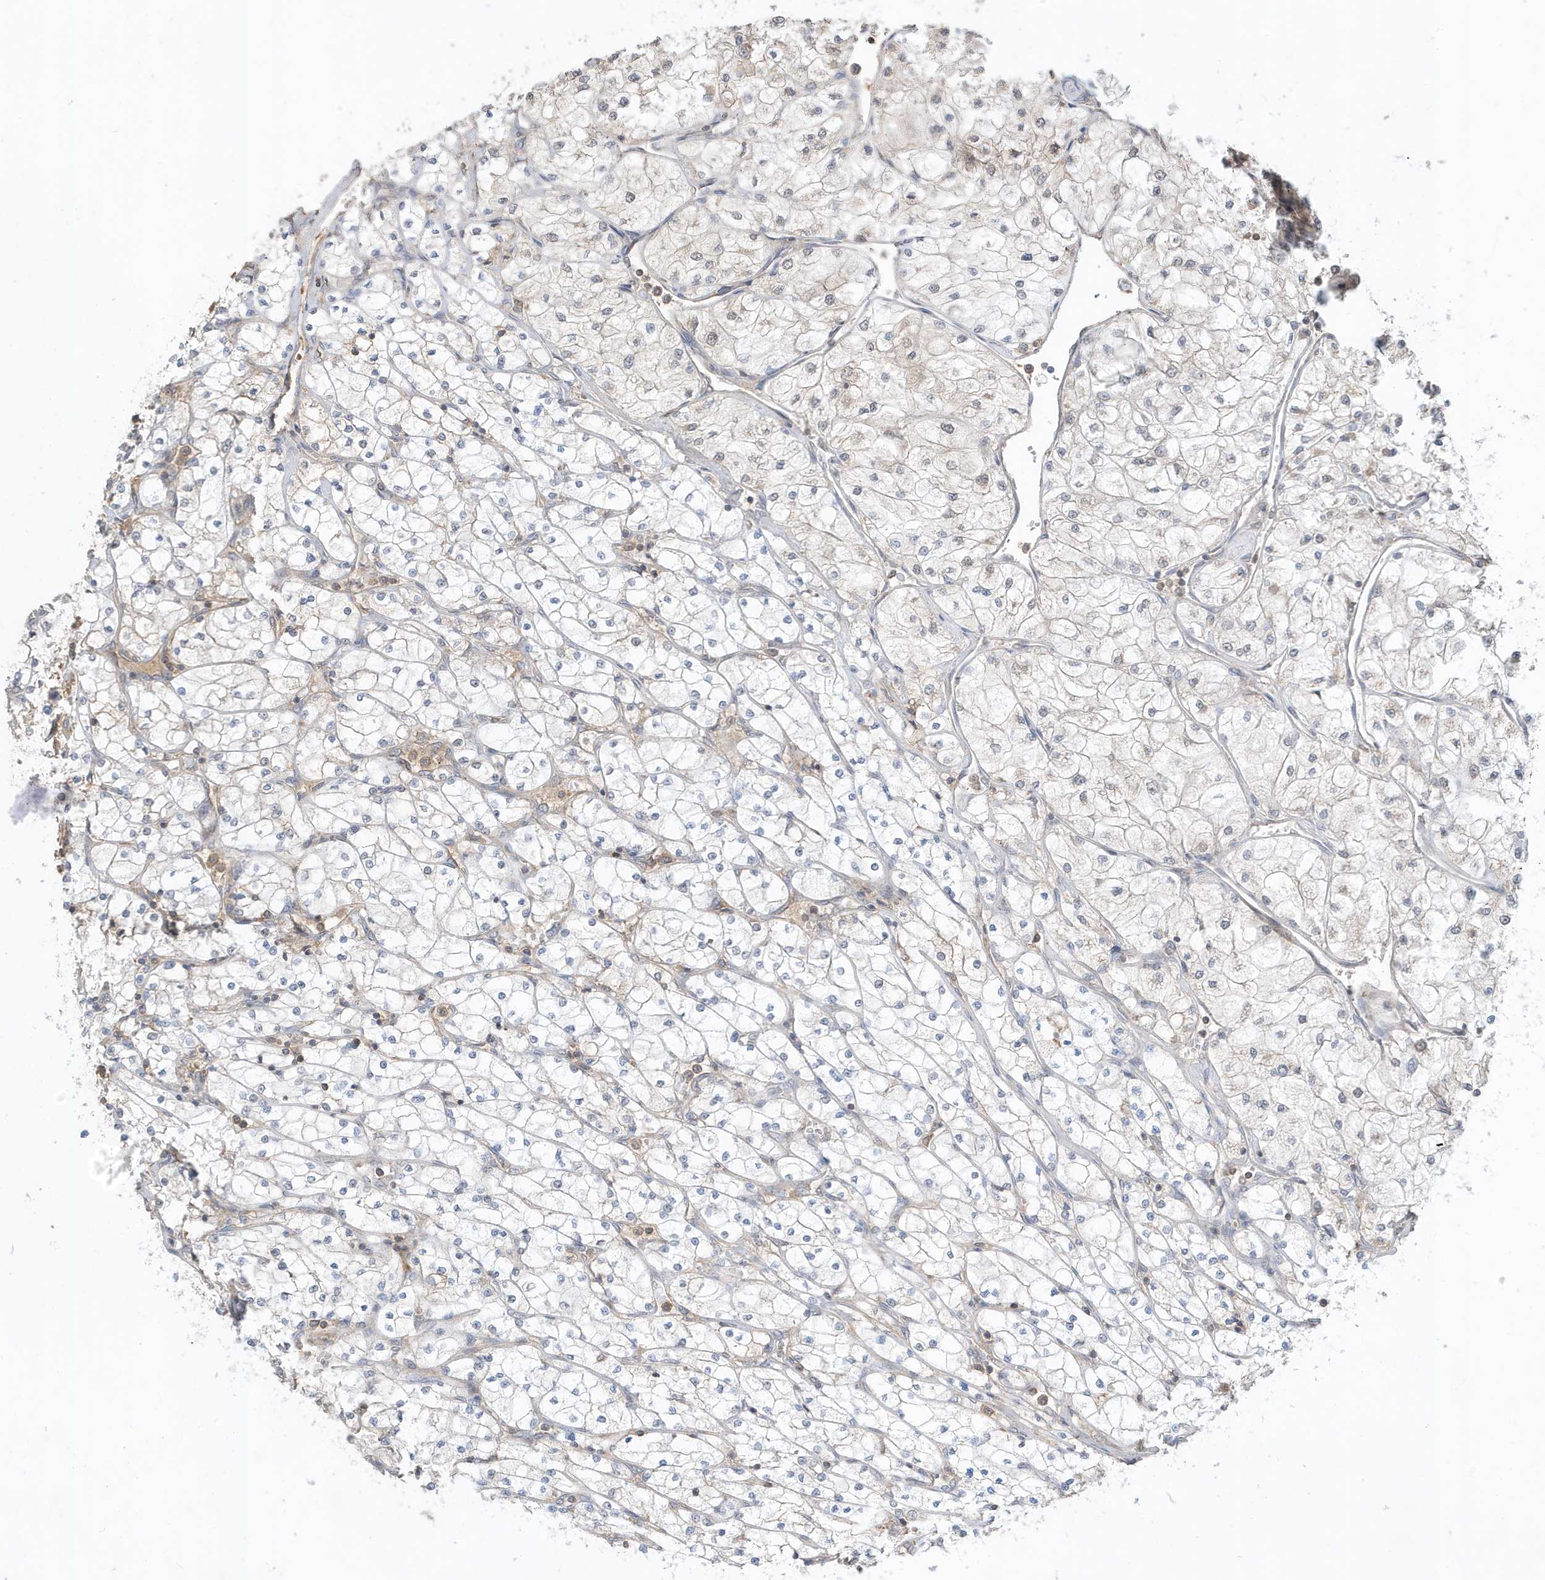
{"staining": {"intensity": "negative", "quantity": "none", "location": "none"}, "tissue": "renal cancer", "cell_type": "Tumor cells", "image_type": "cancer", "snomed": [{"axis": "morphology", "description": "Adenocarcinoma, NOS"}, {"axis": "topography", "description": "Kidney"}], "caption": "IHC of human renal cancer shows no staining in tumor cells.", "gene": "PRRT3", "patient": {"sex": "male", "age": 80}}